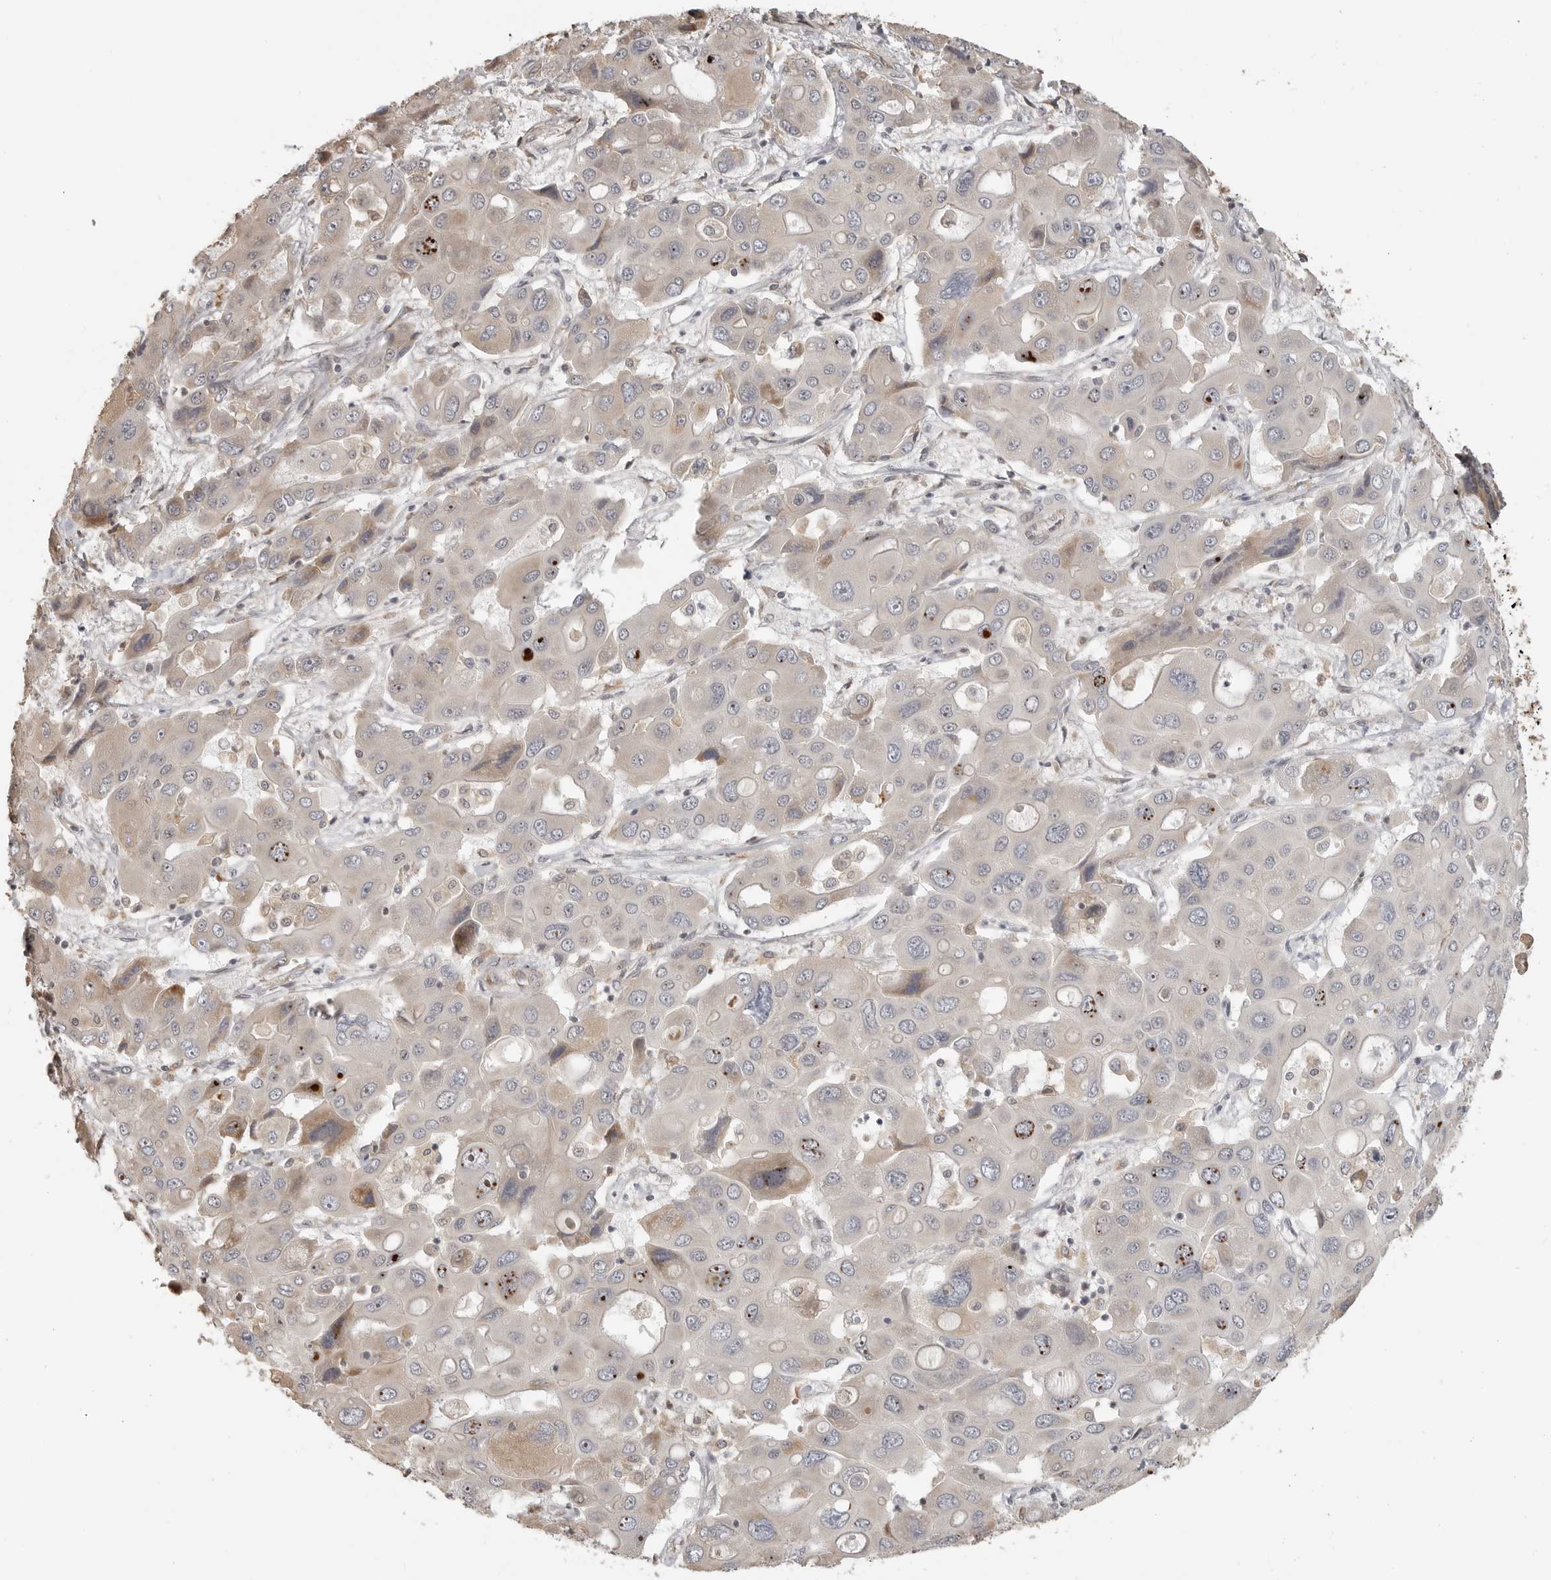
{"staining": {"intensity": "weak", "quantity": "<25%", "location": "cytoplasmic/membranous"}, "tissue": "liver cancer", "cell_type": "Tumor cells", "image_type": "cancer", "snomed": [{"axis": "morphology", "description": "Cholangiocarcinoma"}, {"axis": "topography", "description": "Liver"}], "caption": "High magnification brightfield microscopy of liver cholangiocarcinoma stained with DAB (3,3'-diaminobenzidine) (brown) and counterstained with hematoxylin (blue): tumor cells show no significant staining. (DAB (3,3'-diaminobenzidine) IHC visualized using brightfield microscopy, high magnification).", "gene": "IDO1", "patient": {"sex": "male", "age": 67}}